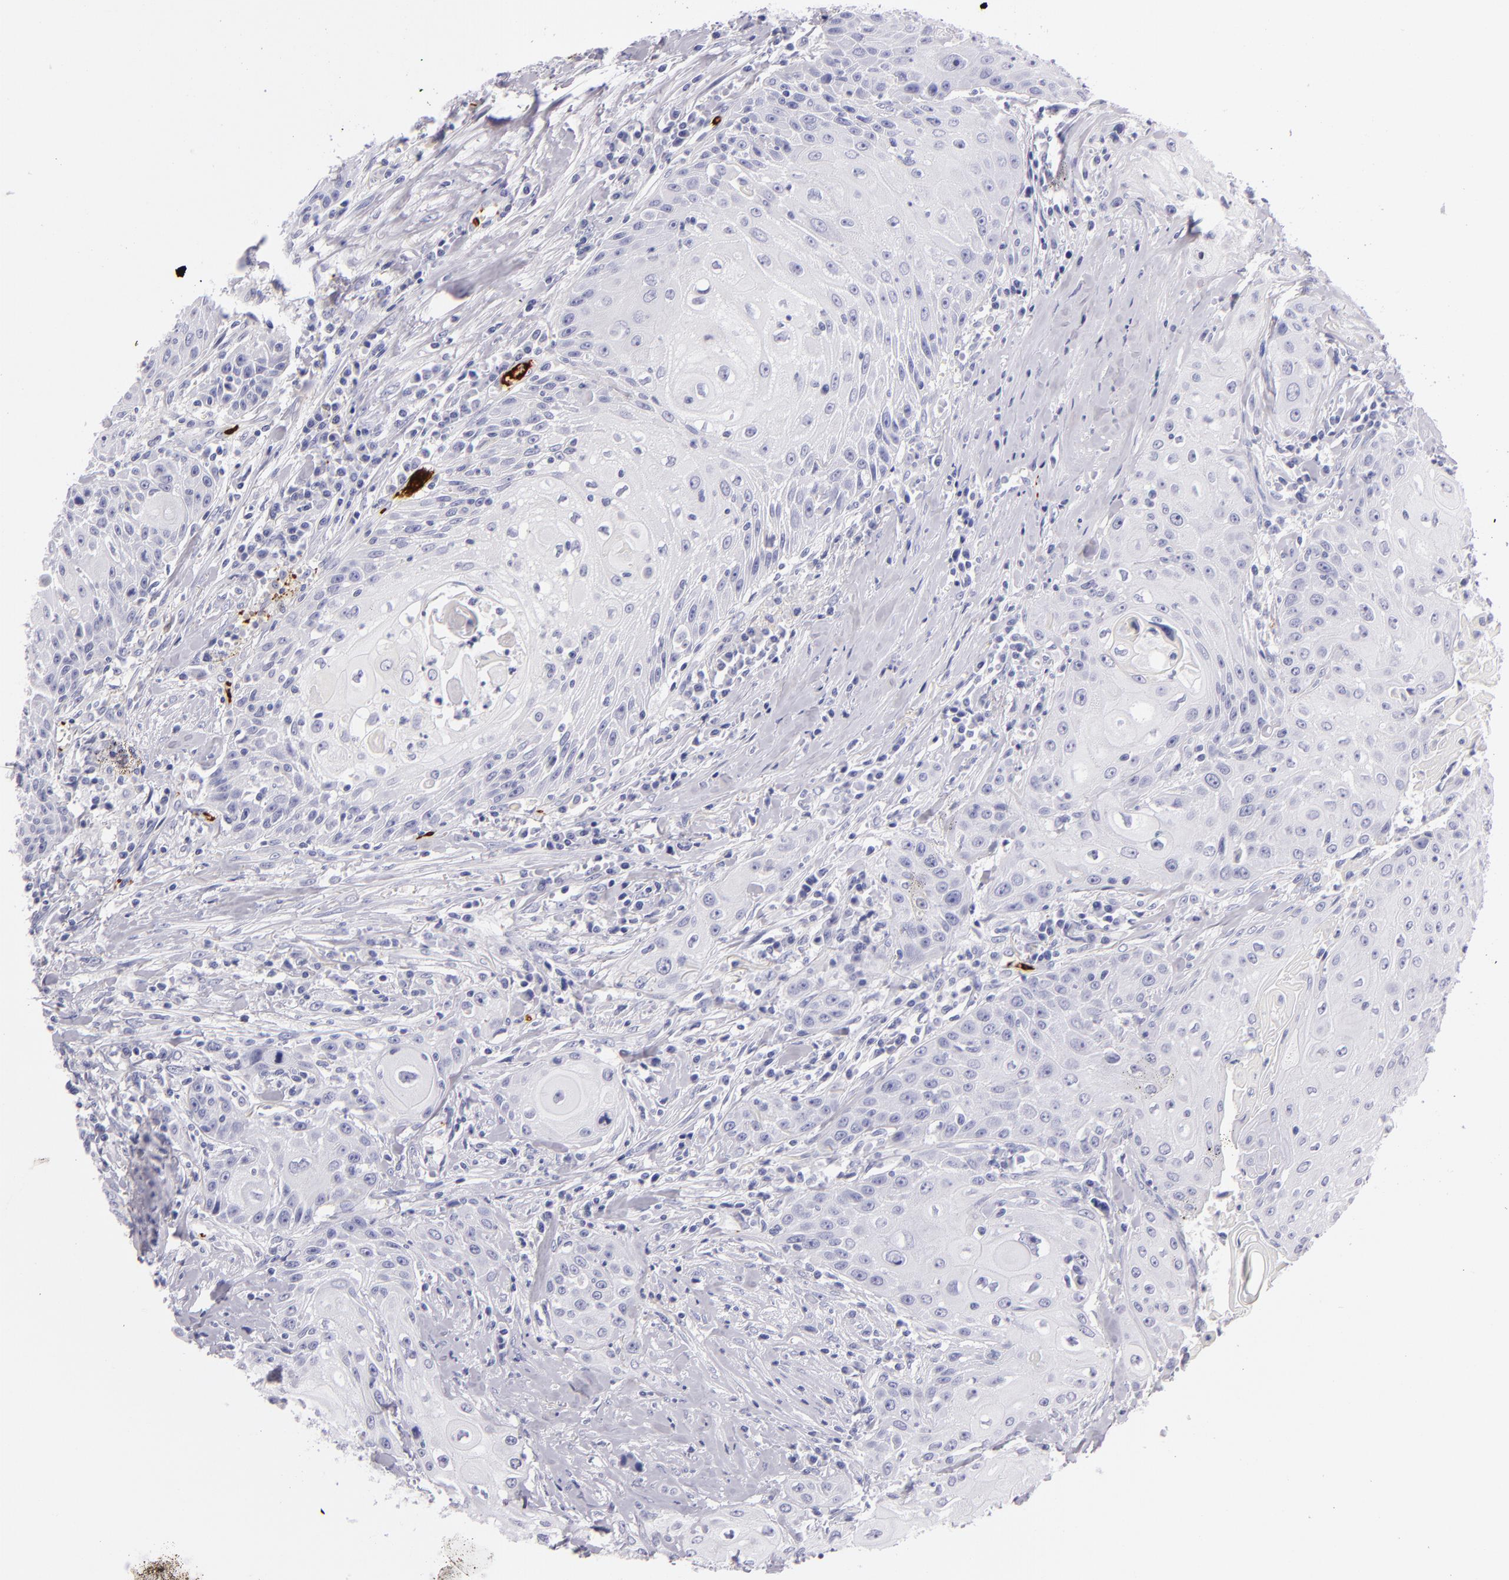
{"staining": {"intensity": "negative", "quantity": "none", "location": "none"}, "tissue": "head and neck cancer", "cell_type": "Tumor cells", "image_type": "cancer", "snomed": [{"axis": "morphology", "description": "Squamous cell carcinoma, NOS"}, {"axis": "topography", "description": "Oral tissue"}, {"axis": "topography", "description": "Head-Neck"}], "caption": "Image shows no protein expression in tumor cells of head and neck cancer tissue. (DAB IHC with hematoxylin counter stain).", "gene": "GP1BA", "patient": {"sex": "female", "age": 82}}